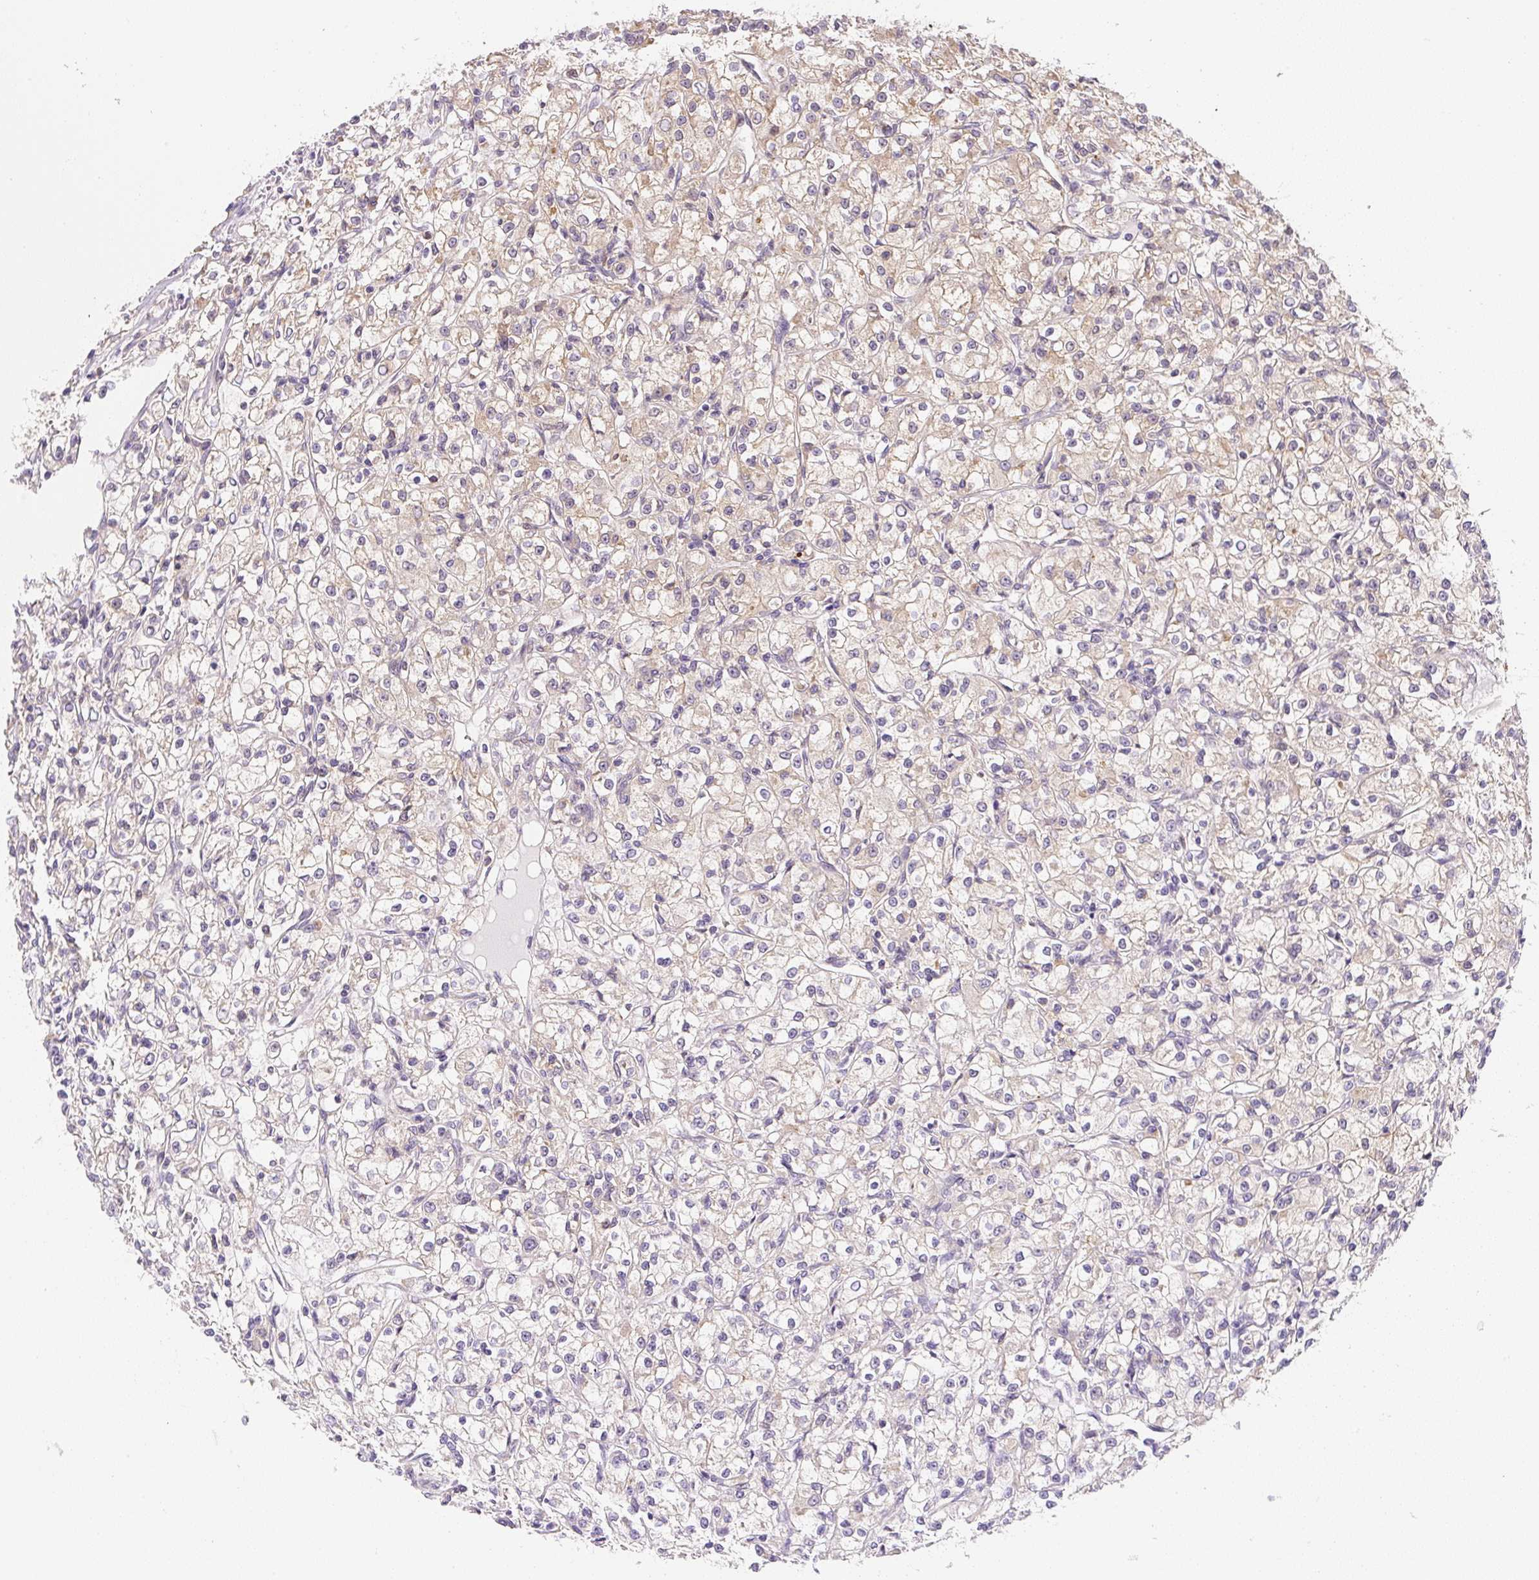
{"staining": {"intensity": "negative", "quantity": "none", "location": "none"}, "tissue": "renal cancer", "cell_type": "Tumor cells", "image_type": "cancer", "snomed": [{"axis": "morphology", "description": "Adenocarcinoma, NOS"}, {"axis": "topography", "description": "Kidney"}], "caption": "Protein analysis of renal cancer (adenocarcinoma) displays no significant positivity in tumor cells.", "gene": "PLA2G4A", "patient": {"sex": "female", "age": 59}}